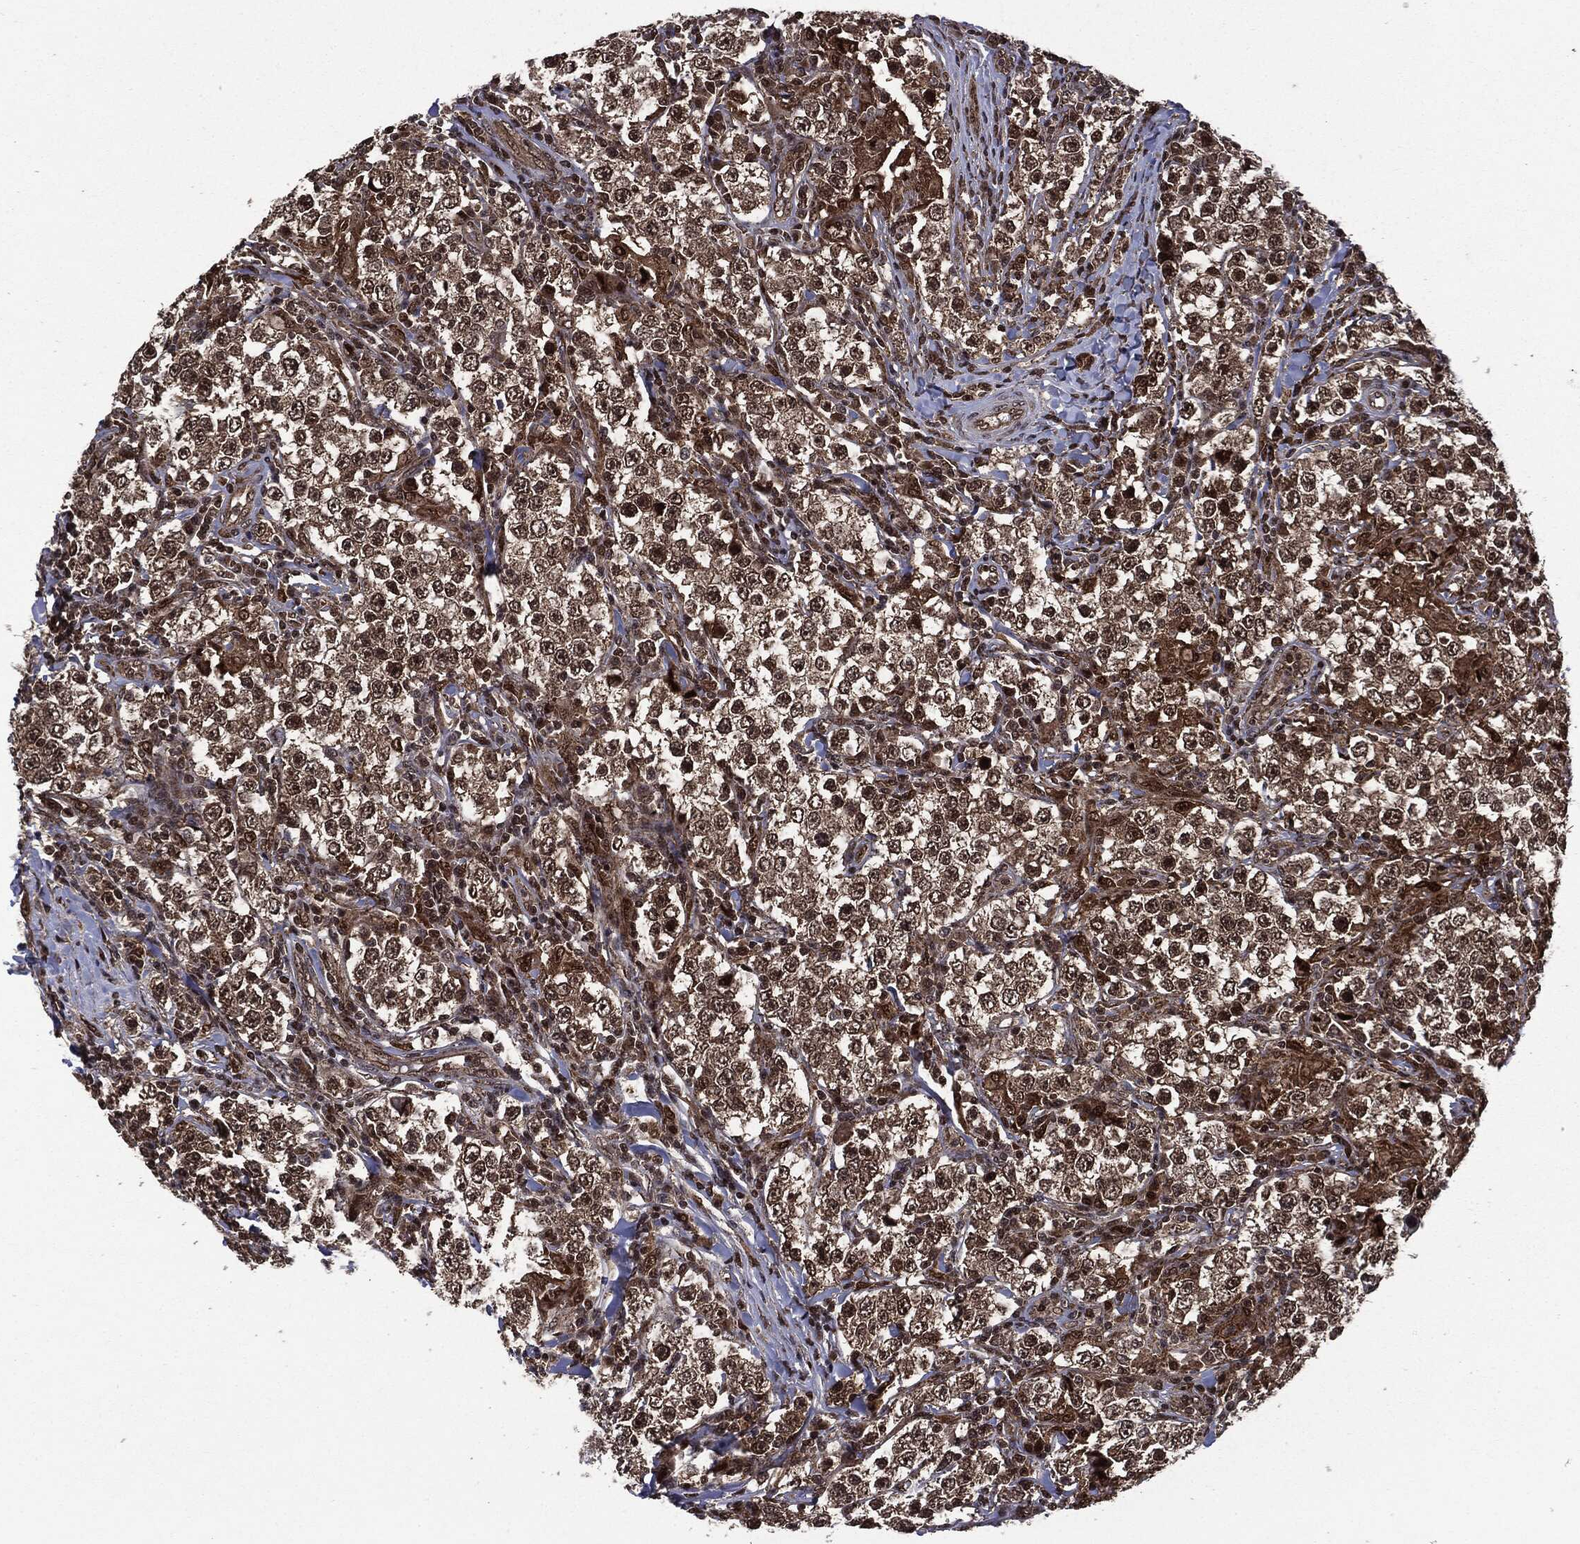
{"staining": {"intensity": "moderate", "quantity": ">75%", "location": "cytoplasmic/membranous,nuclear"}, "tissue": "testis cancer", "cell_type": "Tumor cells", "image_type": "cancer", "snomed": [{"axis": "morphology", "description": "Seminoma, NOS"}, {"axis": "morphology", "description": "Carcinoma, Embryonal, NOS"}, {"axis": "topography", "description": "Testis"}], "caption": "Testis cancer stained with DAB (3,3'-diaminobenzidine) immunohistochemistry shows medium levels of moderate cytoplasmic/membranous and nuclear positivity in approximately >75% of tumor cells.", "gene": "PTPA", "patient": {"sex": "male", "age": 41}}